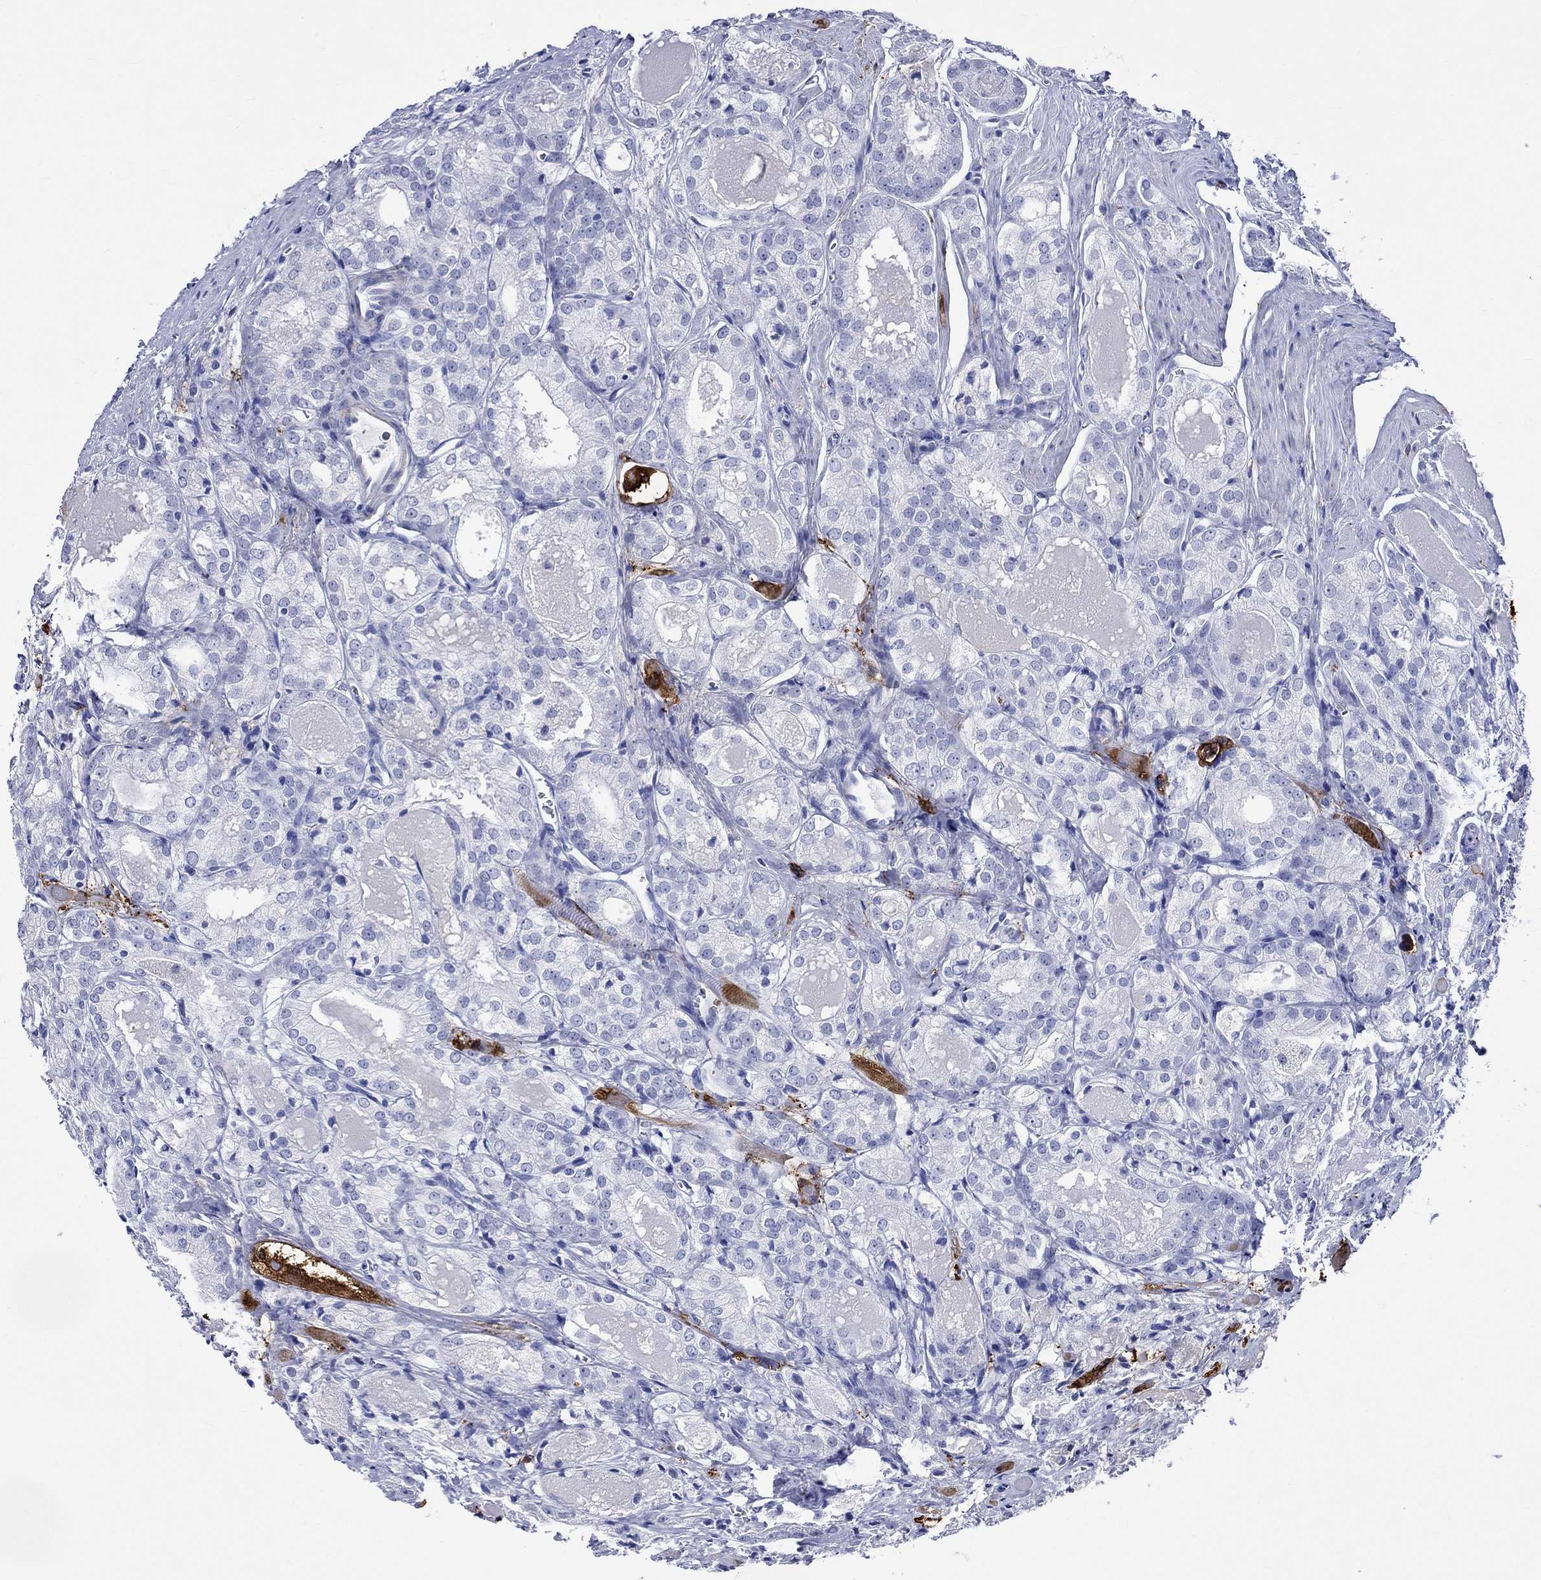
{"staining": {"intensity": "negative", "quantity": "none", "location": "none"}, "tissue": "prostate cancer", "cell_type": "Tumor cells", "image_type": "cancer", "snomed": [{"axis": "morphology", "description": "Adenocarcinoma, NOS"}, {"axis": "morphology", "description": "Adenocarcinoma, High grade"}, {"axis": "topography", "description": "Prostate"}], "caption": "Immunohistochemistry (IHC) micrograph of human prostate cancer (high-grade adenocarcinoma) stained for a protein (brown), which reveals no staining in tumor cells. Brightfield microscopy of IHC stained with DAB (3,3'-diaminobenzidine) (brown) and hematoxylin (blue), captured at high magnification.", "gene": "CRYAB", "patient": {"sex": "male", "age": 70}}